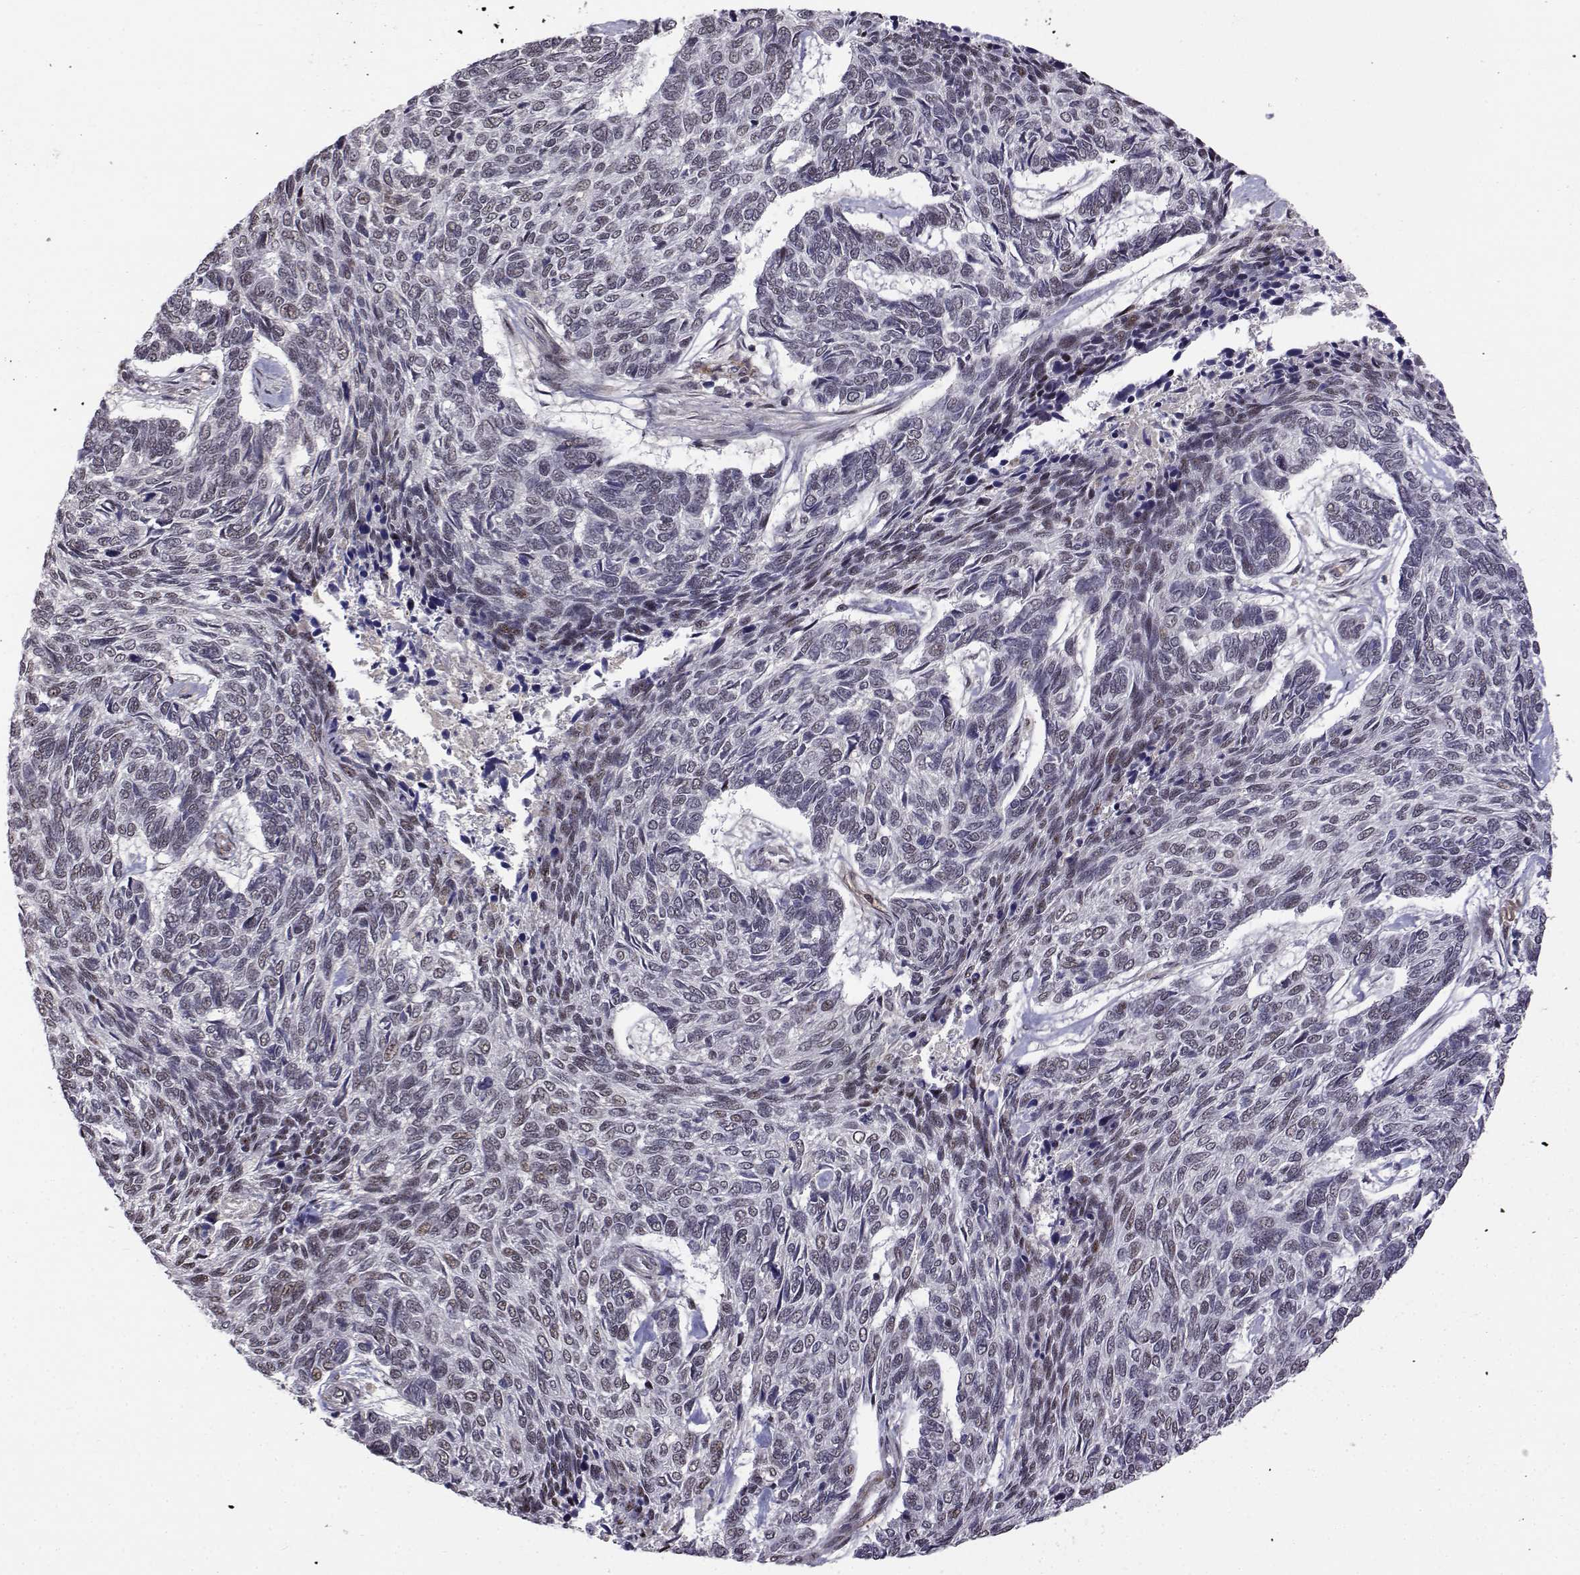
{"staining": {"intensity": "negative", "quantity": "none", "location": "none"}, "tissue": "skin cancer", "cell_type": "Tumor cells", "image_type": "cancer", "snomed": [{"axis": "morphology", "description": "Basal cell carcinoma"}, {"axis": "topography", "description": "Skin"}], "caption": "Tumor cells are negative for protein expression in human skin basal cell carcinoma.", "gene": "ITGA7", "patient": {"sex": "female", "age": 65}}